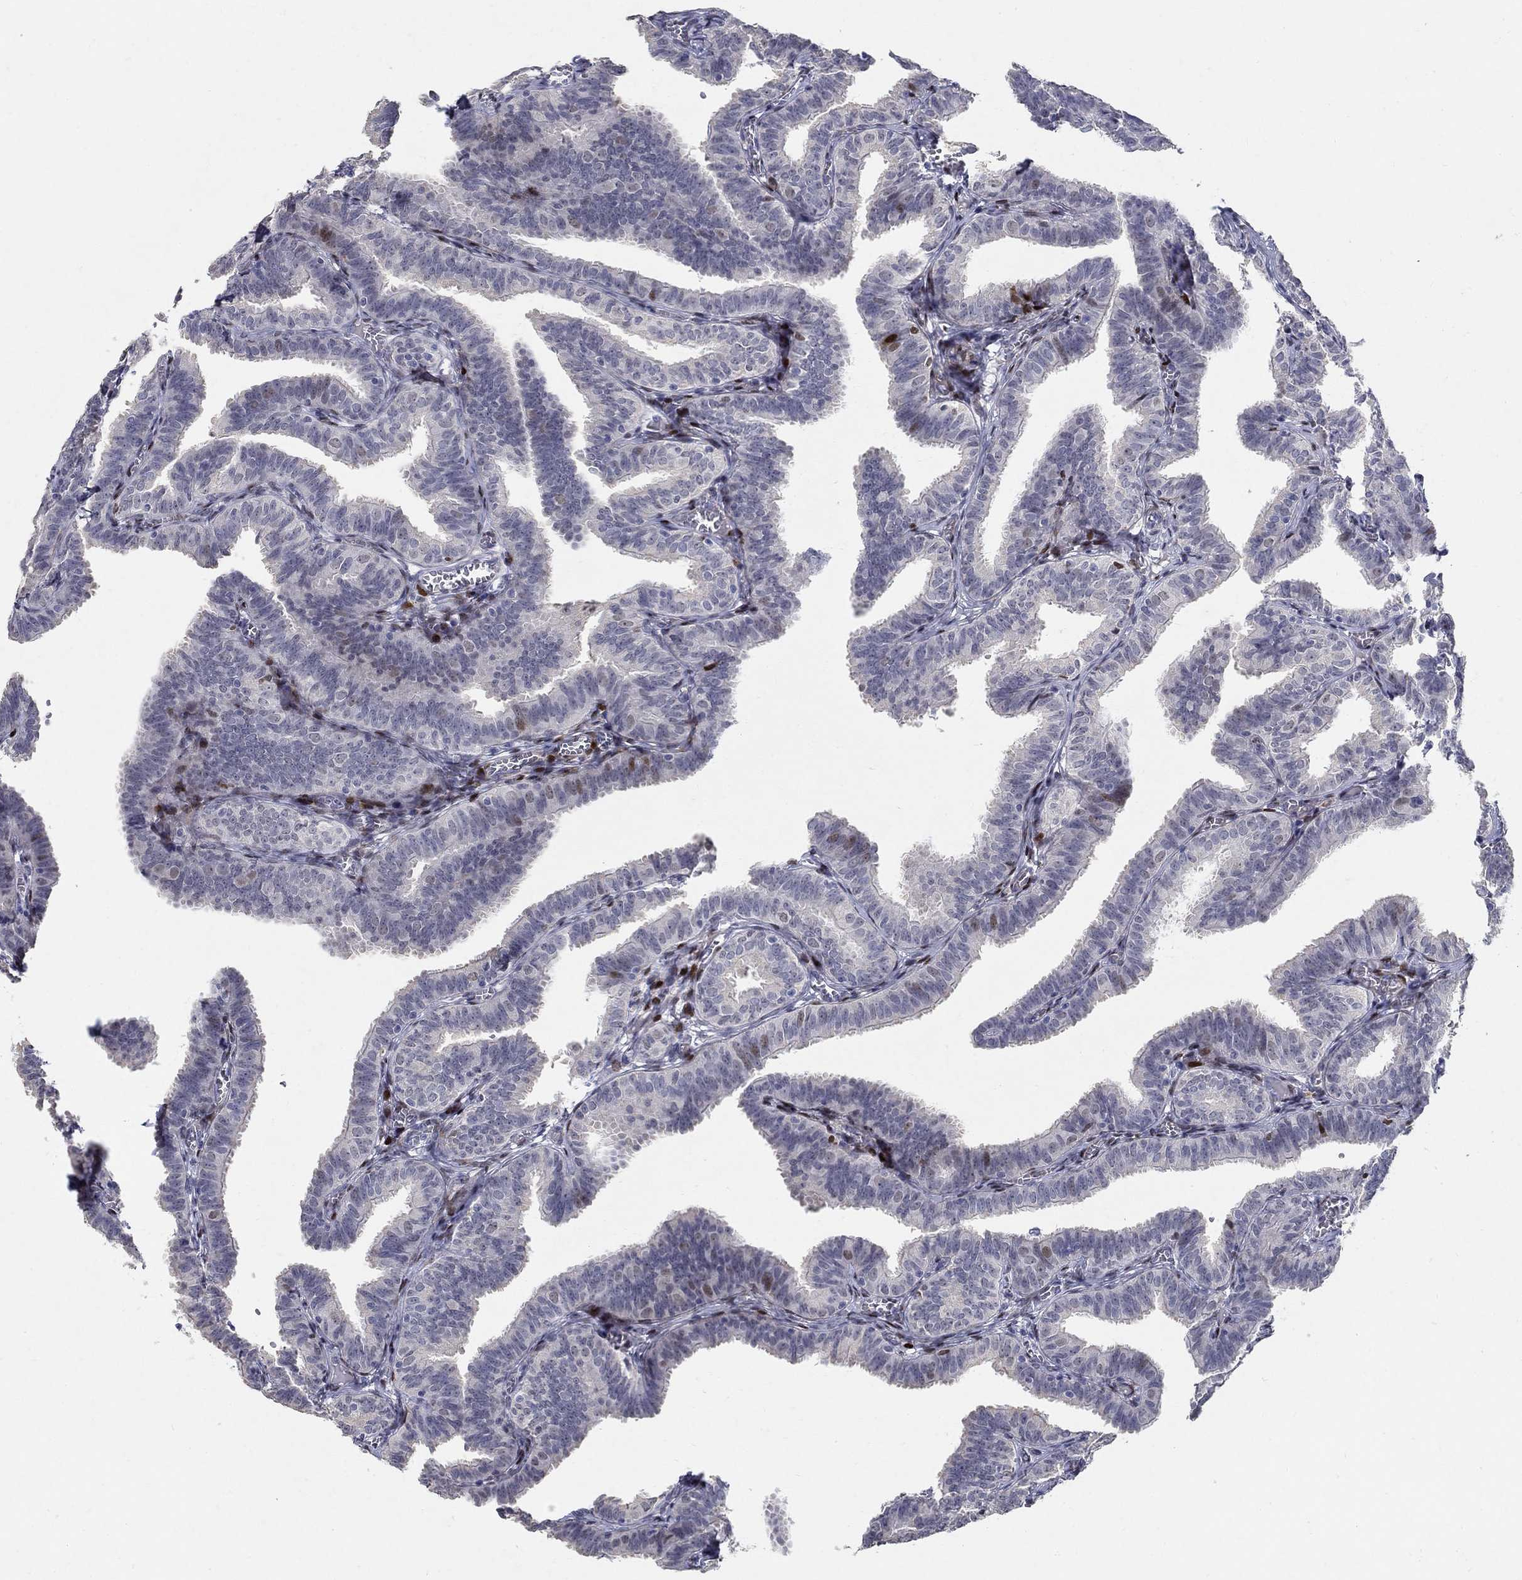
{"staining": {"intensity": "moderate", "quantity": "<25%", "location": "nuclear"}, "tissue": "fallopian tube", "cell_type": "Glandular cells", "image_type": "normal", "snomed": [{"axis": "morphology", "description": "Normal tissue, NOS"}, {"axis": "topography", "description": "Fallopian tube"}], "caption": "Immunohistochemical staining of benign fallopian tube displays low levels of moderate nuclear expression in approximately <25% of glandular cells.", "gene": "RAPGEF5", "patient": {"sex": "female", "age": 25}}